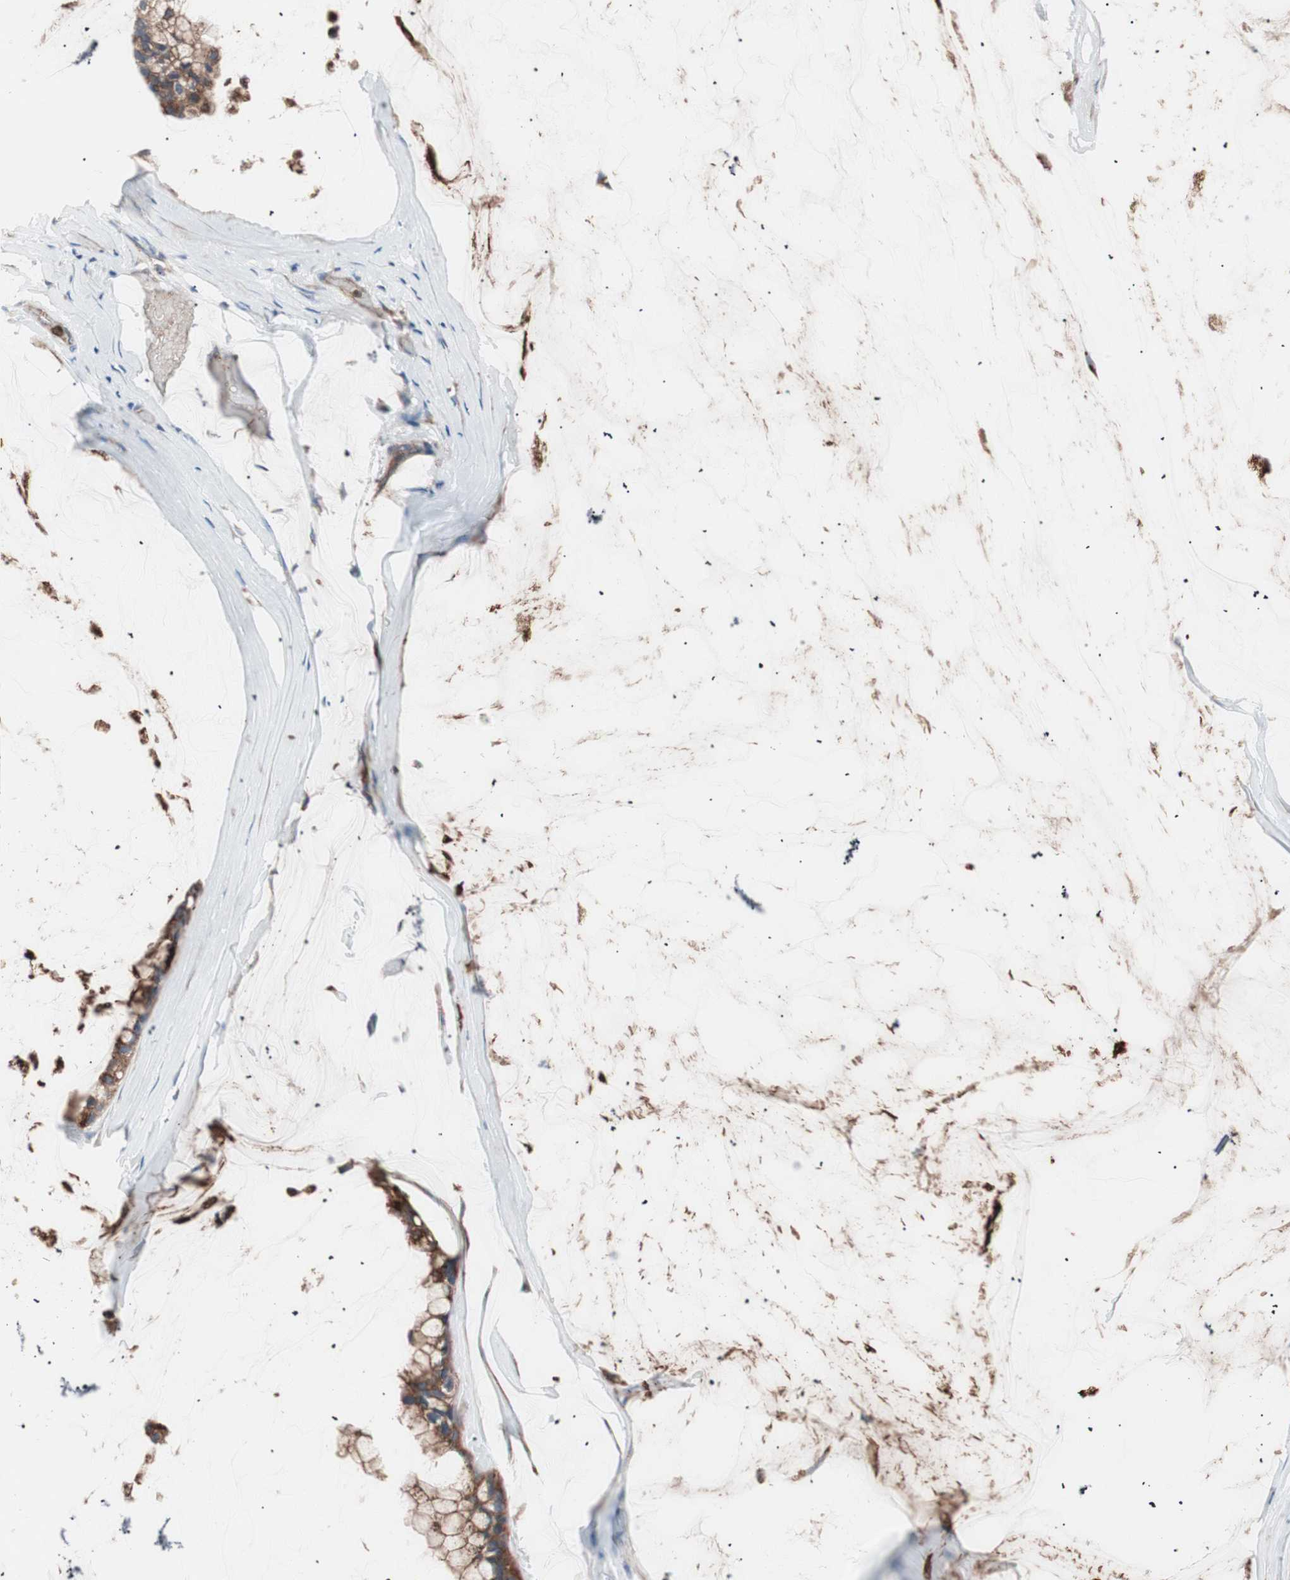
{"staining": {"intensity": "moderate", "quantity": ">75%", "location": "cytoplasmic/membranous"}, "tissue": "ovarian cancer", "cell_type": "Tumor cells", "image_type": "cancer", "snomed": [{"axis": "morphology", "description": "Cystadenocarcinoma, mucinous, NOS"}, {"axis": "topography", "description": "Ovary"}], "caption": "Protein expression analysis of mucinous cystadenocarcinoma (ovarian) displays moderate cytoplasmic/membranous staining in about >75% of tumor cells. (Brightfield microscopy of DAB IHC at high magnification).", "gene": "FLOT2", "patient": {"sex": "female", "age": 39}}